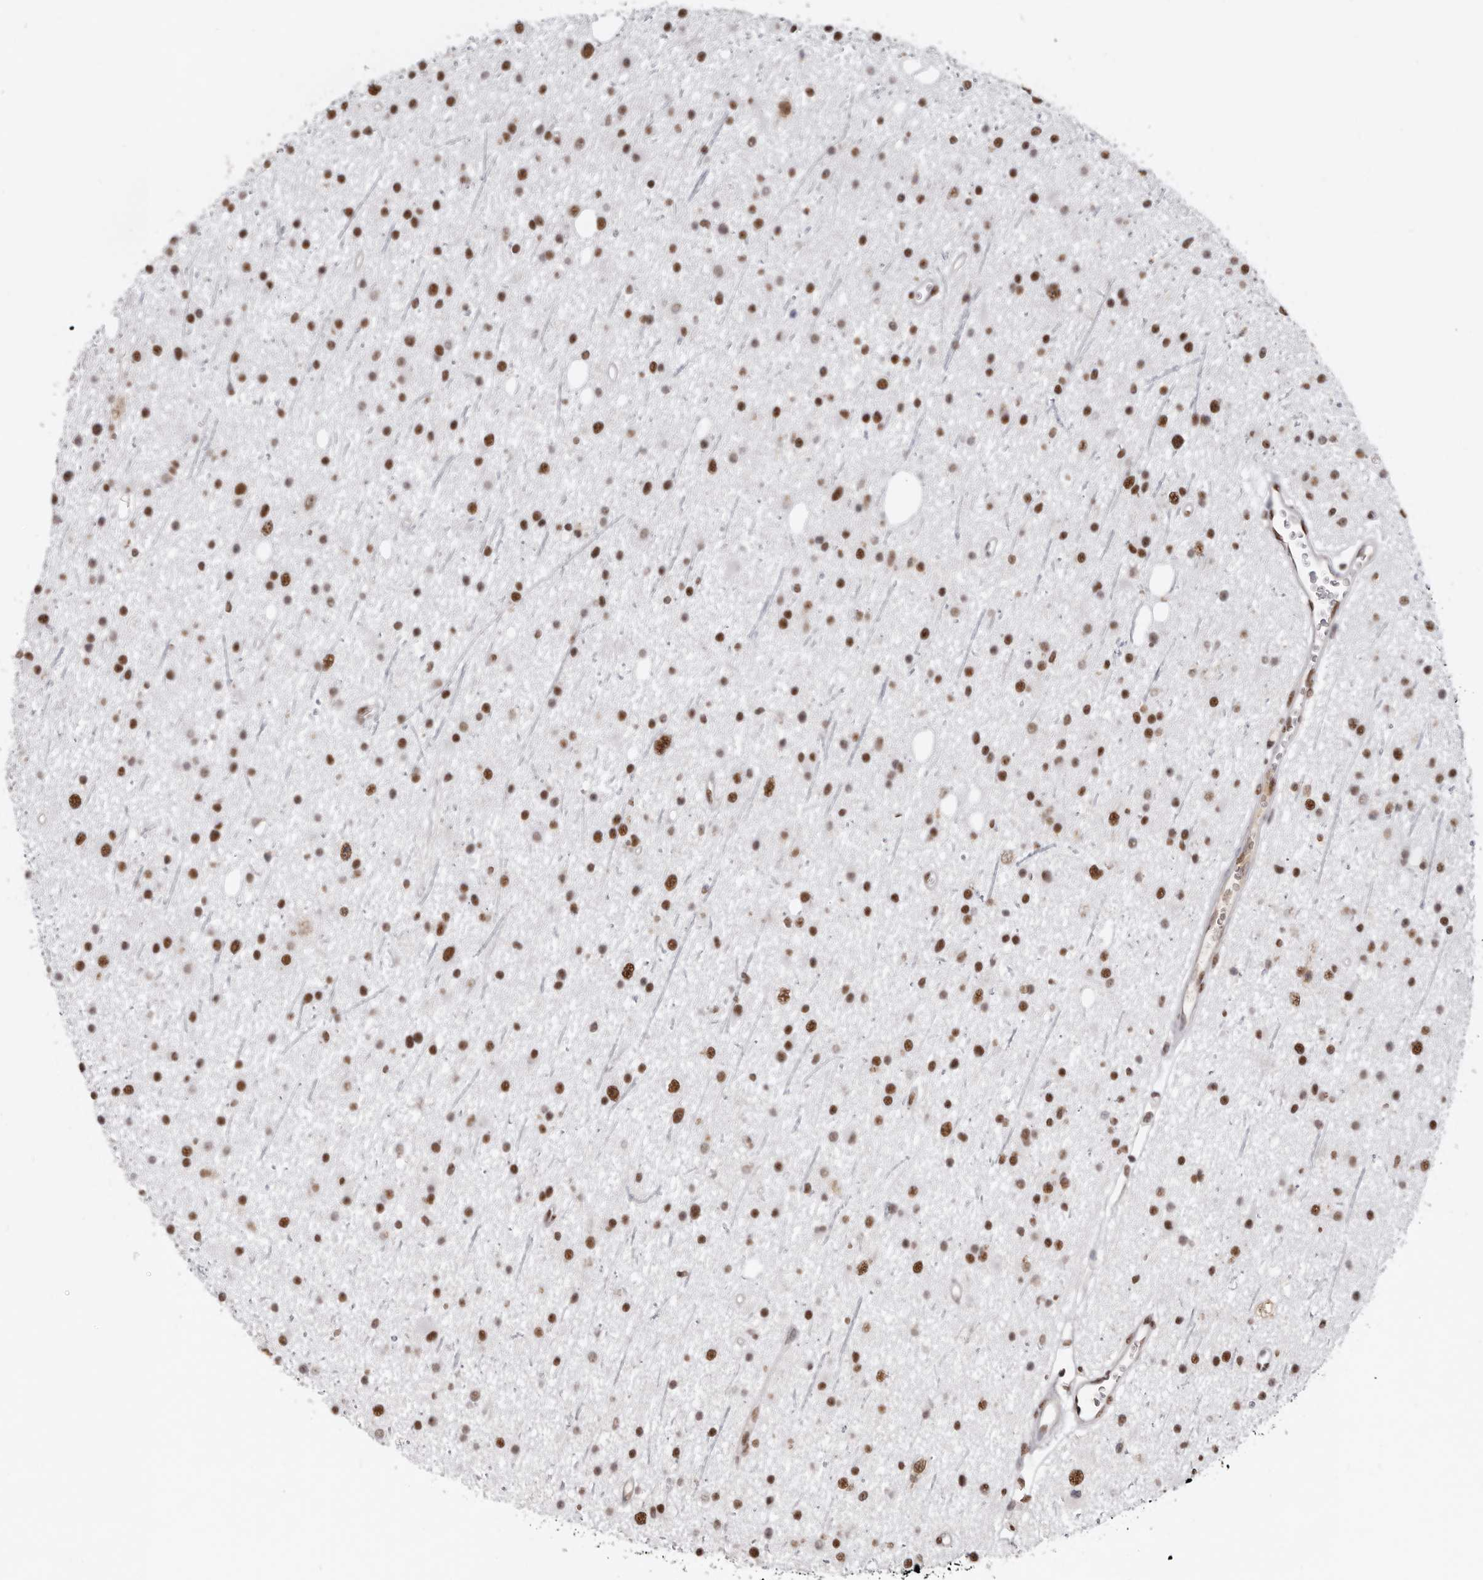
{"staining": {"intensity": "moderate", "quantity": ">75%", "location": "nuclear"}, "tissue": "glioma", "cell_type": "Tumor cells", "image_type": "cancer", "snomed": [{"axis": "morphology", "description": "Glioma, malignant, Low grade"}, {"axis": "topography", "description": "Cerebral cortex"}], "caption": "Malignant low-grade glioma stained with immunohistochemistry reveals moderate nuclear positivity in approximately >75% of tumor cells. The protein of interest is shown in brown color, while the nuclei are stained blue.", "gene": "SCAF4", "patient": {"sex": "female", "age": 39}}